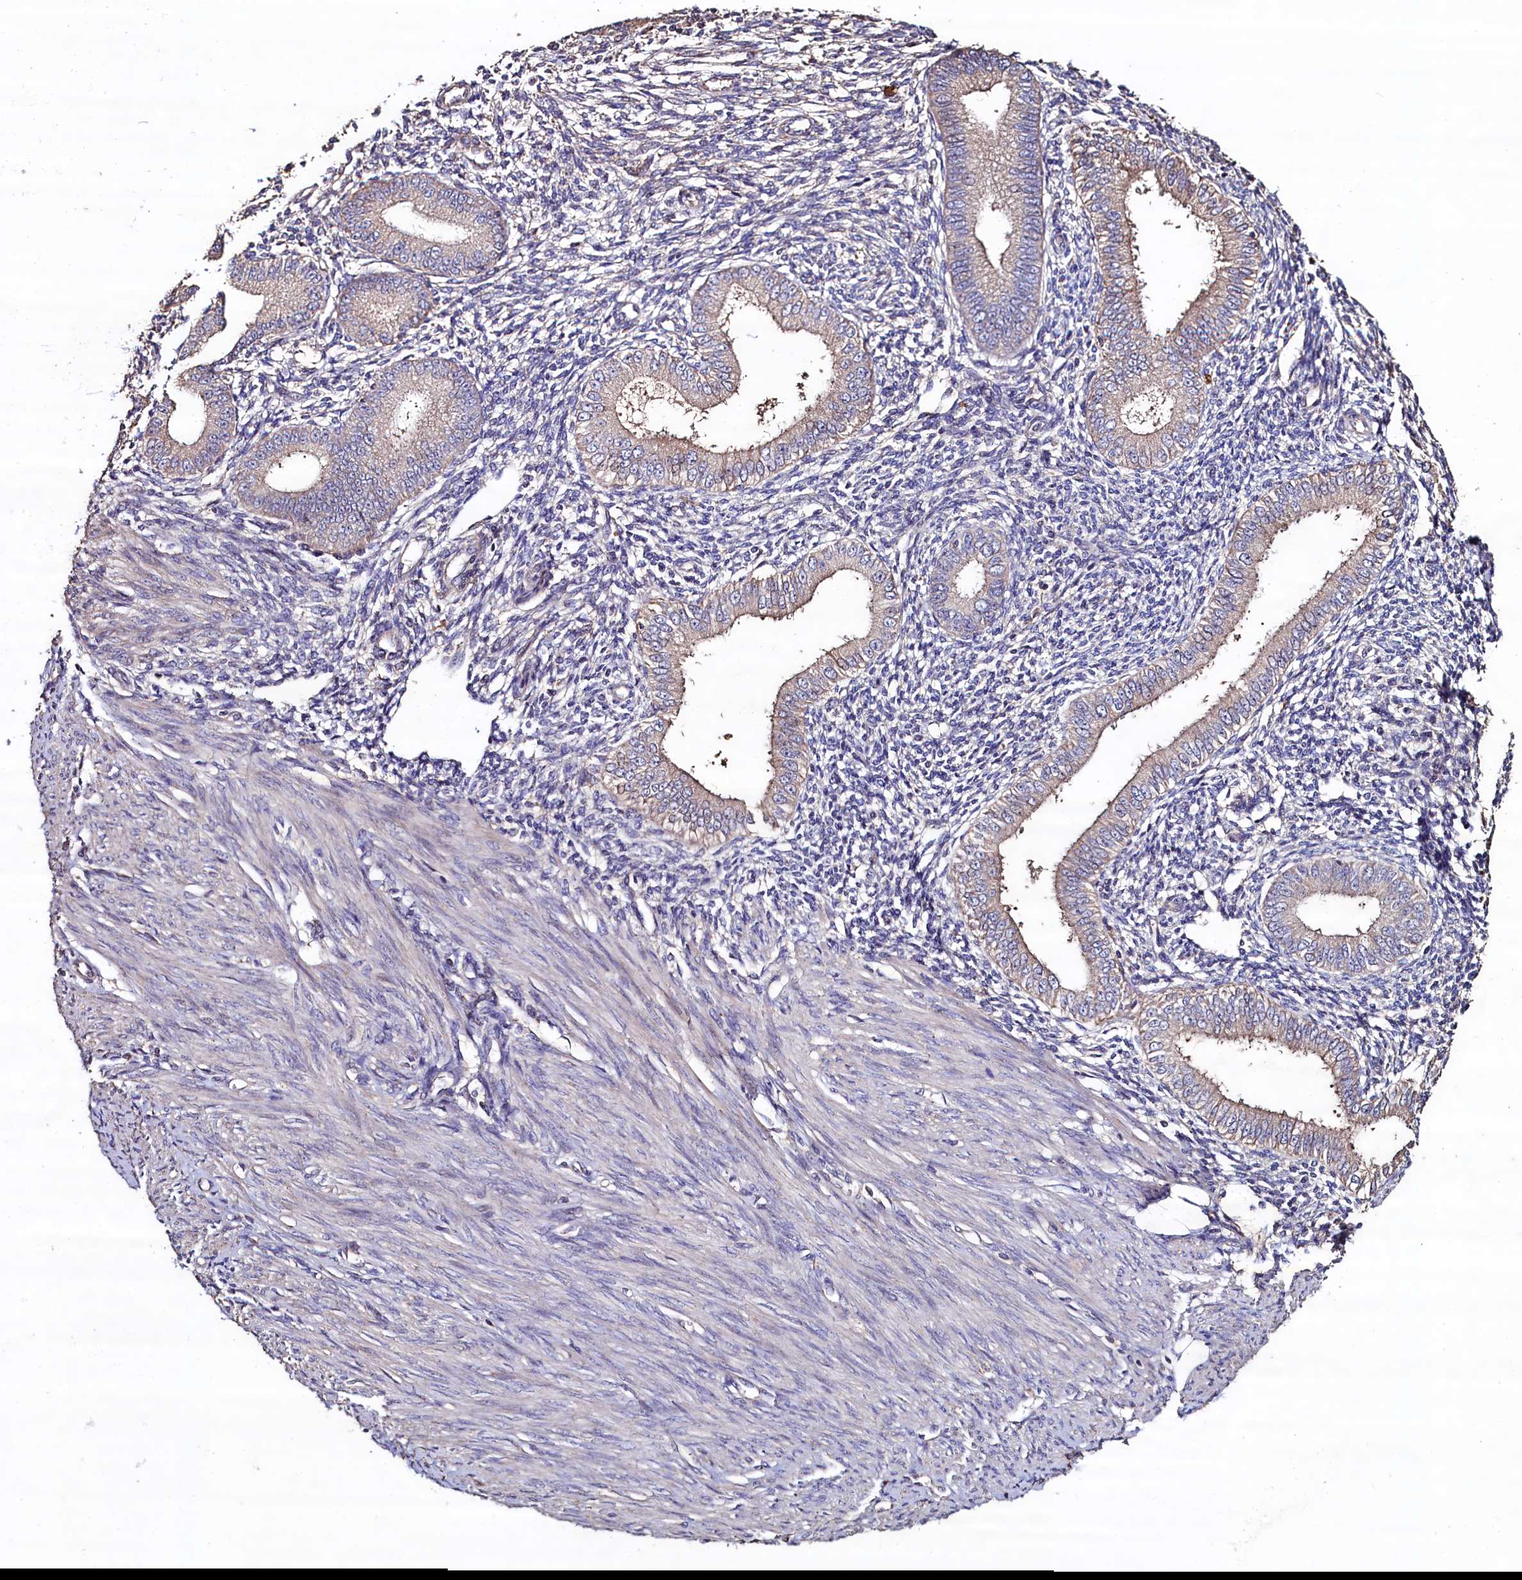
{"staining": {"intensity": "moderate", "quantity": "<25%", "location": "cytoplasmic/membranous"}, "tissue": "endometrium", "cell_type": "Cells in endometrial stroma", "image_type": "normal", "snomed": [{"axis": "morphology", "description": "Normal tissue, NOS"}, {"axis": "topography", "description": "Uterus"}, {"axis": "topography", "description": "Endometrium"}], "caption": "This is a photomicrograph of IHC staining of normal endometrium, which shows moderate expression in the cytoplasmic/membranous of cells in endometrial stroma.", "gene": "TMEM98", "patient": {"sex": "female", "age": 48}}